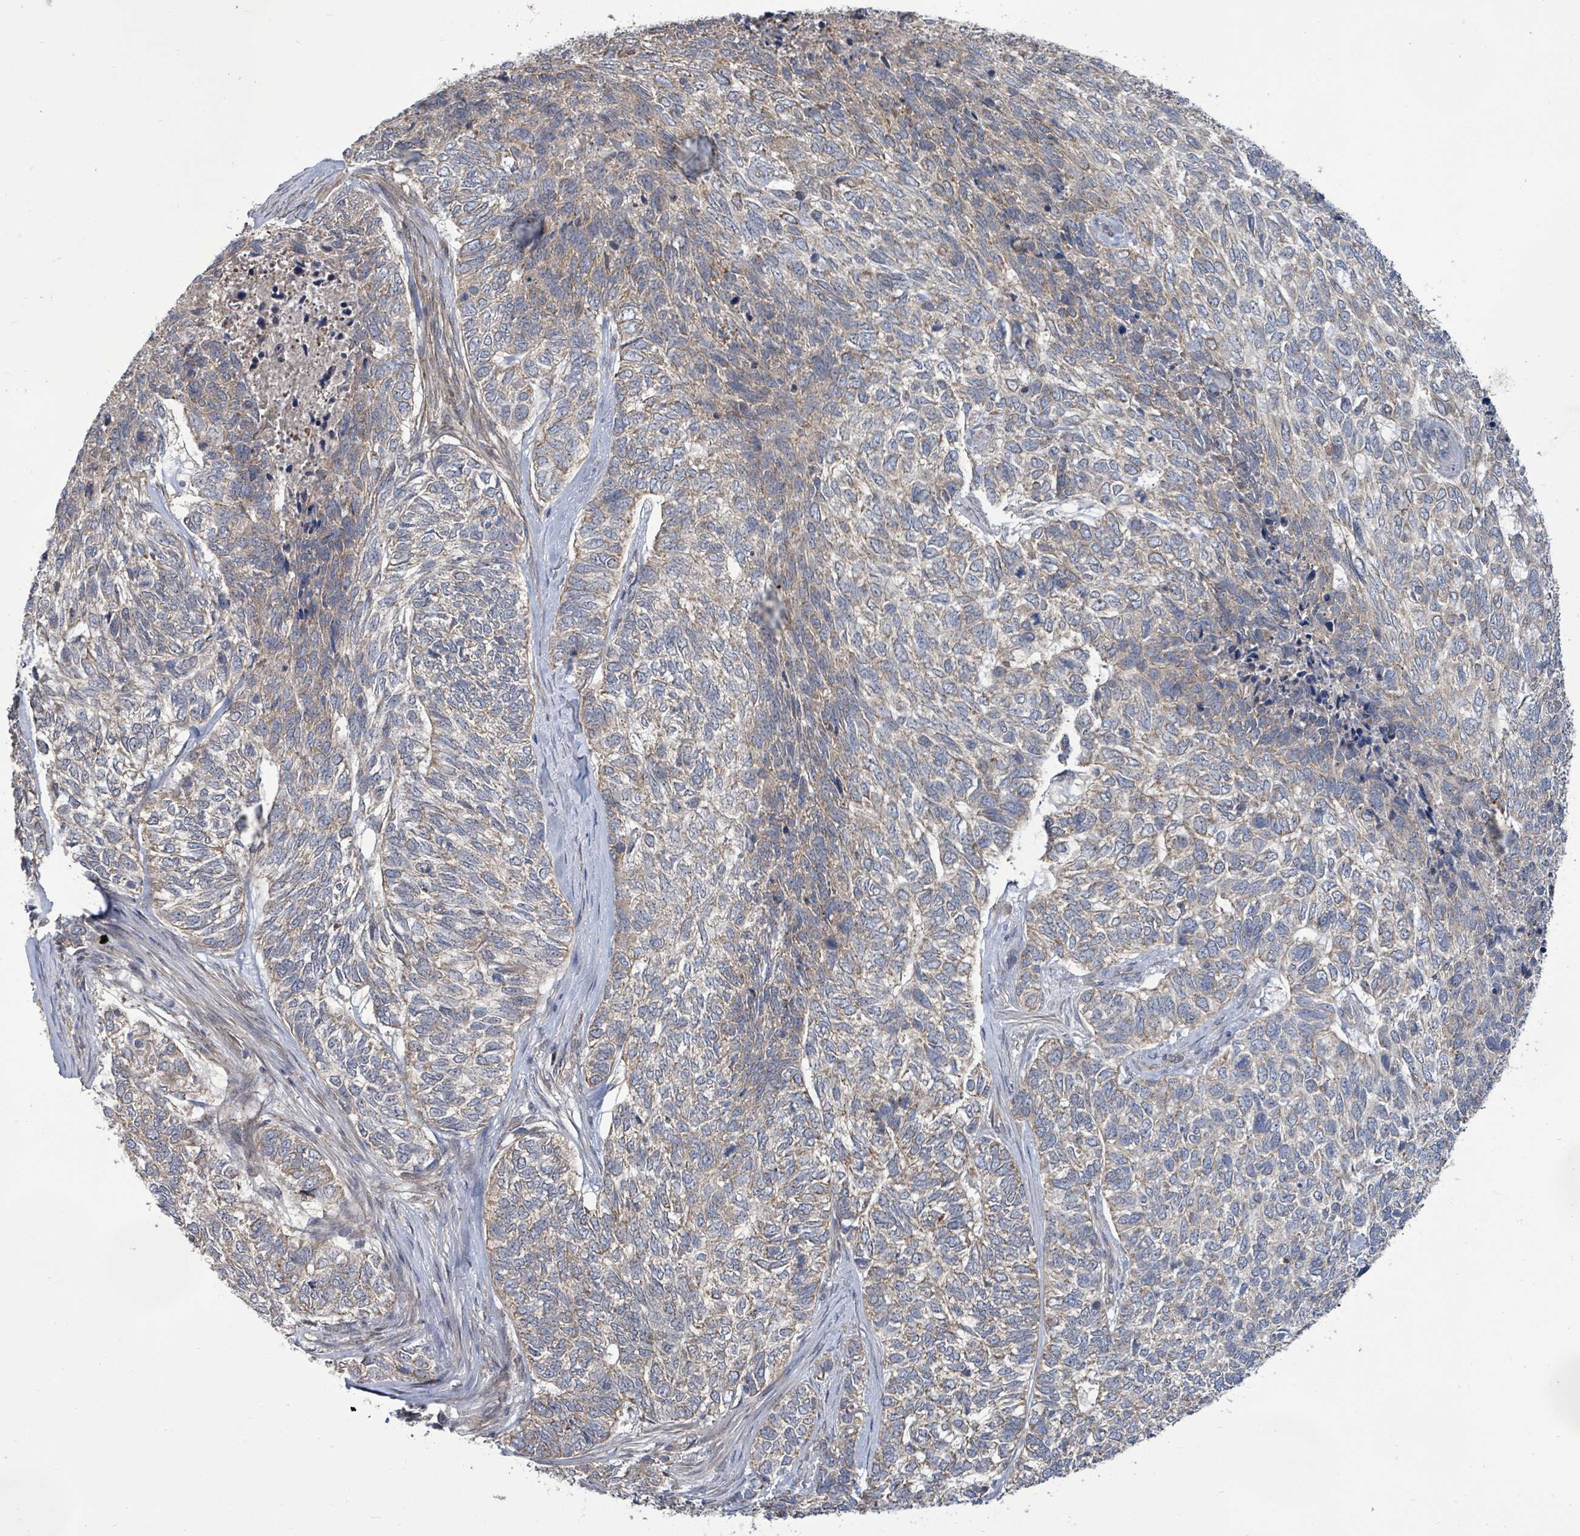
{"staining": {"intensity": "weak", "quantity": "25%-75%", "location": "cytoplasmic/membranous"}, "tissue": "skin cancer", "cell_type": "Tumor cells", "image_type": "cancer", "snomed": [{"axis": "morphology", "description": "Basal cell carcinoma"}, {"axis": "topography", "description": "Skin"}], "caption": "IHC (DAB) staining of human skin cancer exhibits weak cytoplasmic/membranous protein staining in approximately 25%-75% of tumor cells.", "gene": "KBTBD11", "patient": {"sex": "female", "age": 65}}